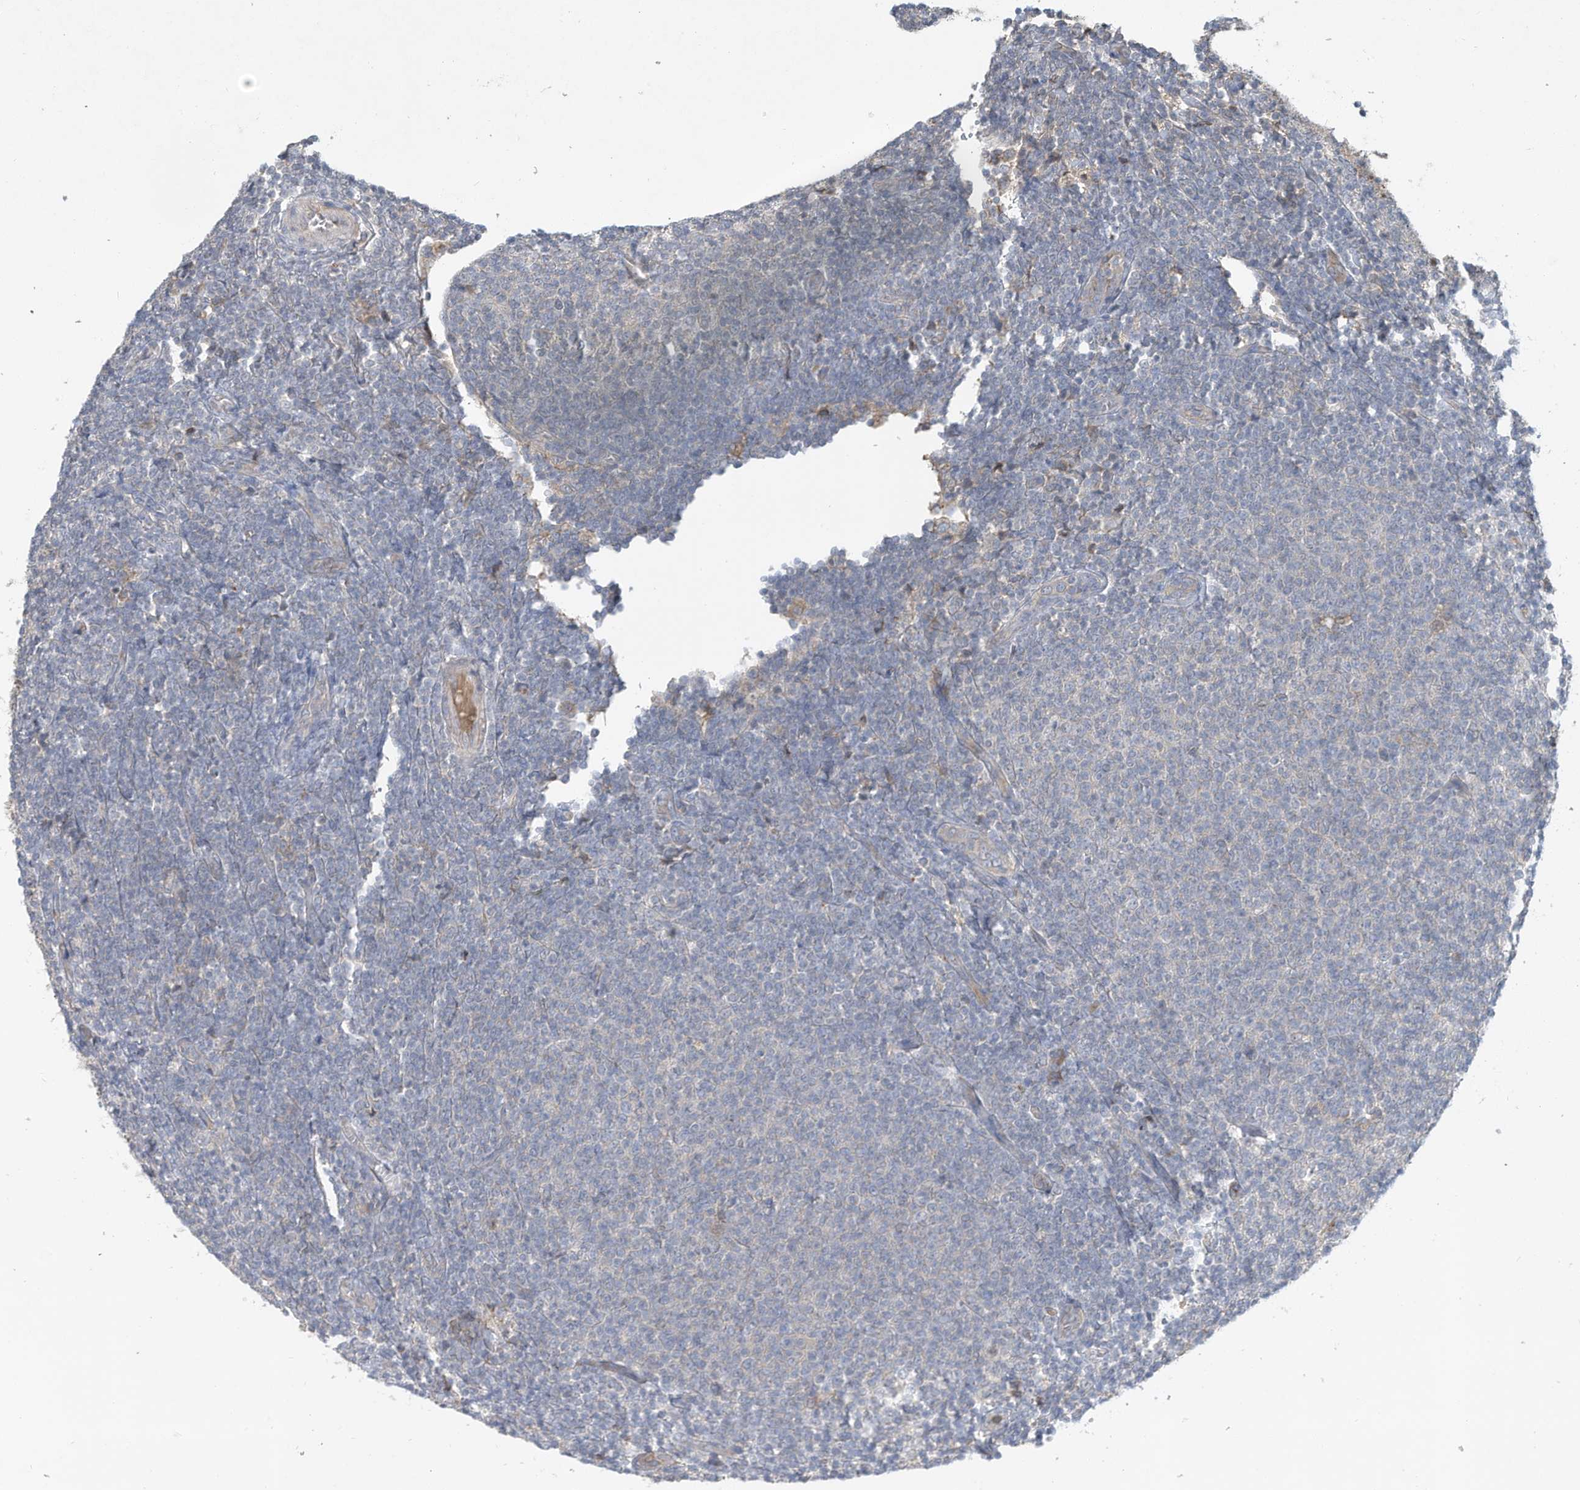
{"staining": {"intensity": "negative", "quantity": "none", "location": "none"}, "tissue": "lymphoma", "cell_type": "Tumor cells", "image_type": "cancer", "snomed": [{"axis": "morphology", "description": "Malignant lymphoma, non-Hodgkin's type, Low grade"}, {"axis": "topography", "description": "Lymph node"}], "caption": "This is an immunohistochemistry (IHC) histopathology image of low-grade malignant lymphoma, non-Hodgkin's type. There is no staining in tumor cells.", "gene": "HAS3", "patient": {"sex": "male", "age": 66}}